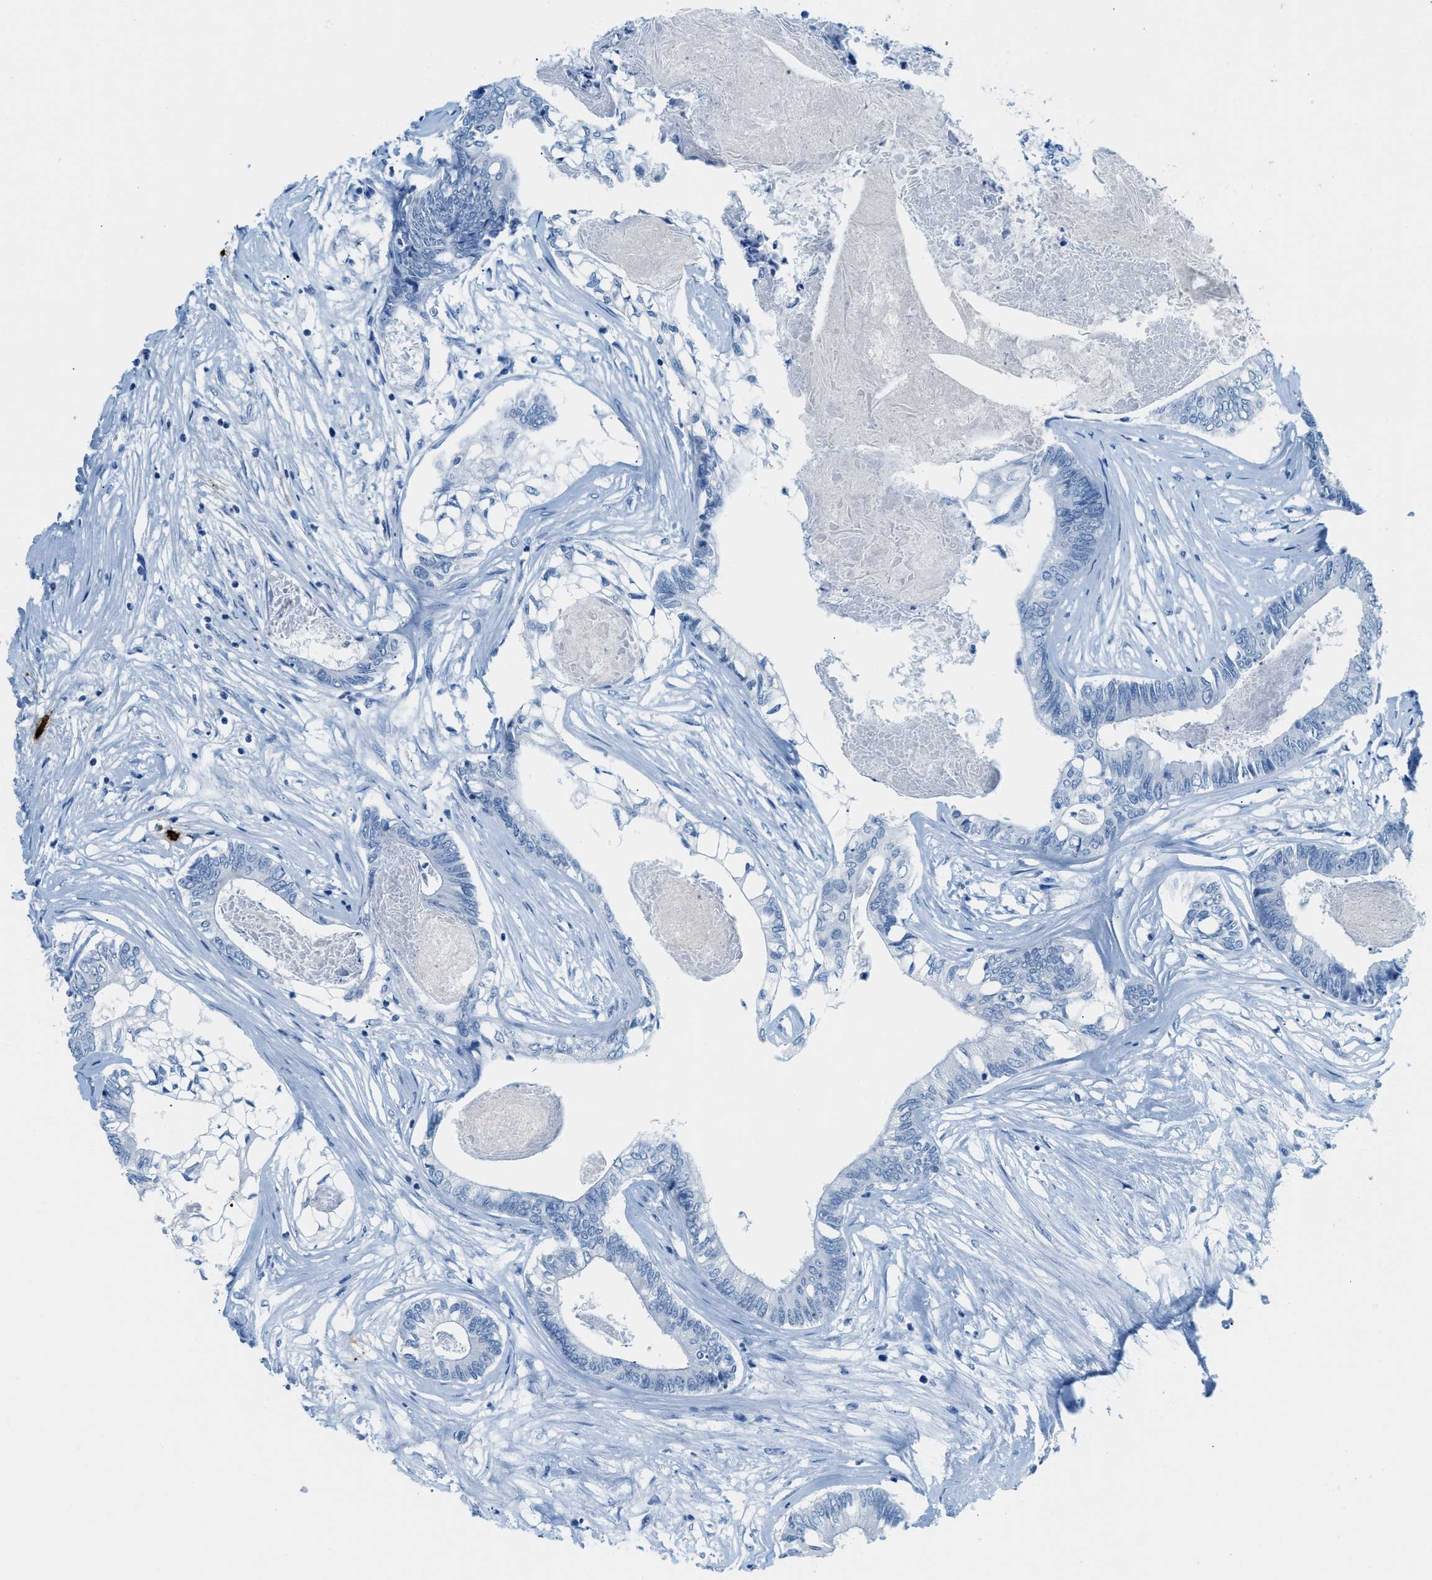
{"staining": {"intensity": "negative", "quantity": "none", "location": "none"}, "tissue": "colorectal cancer", "cell_type": "Tumor cells", "image_type": "cancer", "snomed": [{"axis": "morphology", "description": "Adenocarcinoma, NOS"}, {"axis": "topography", "description": "Rectum"}], "caption": "High power microscopy histopathology image of an IHC image of adenocarcinoma (colorectal), revealing no significant positivity in tumor cells.", "gene": "TPSAB1", "patient": {"sex": "male", "age": 63}}